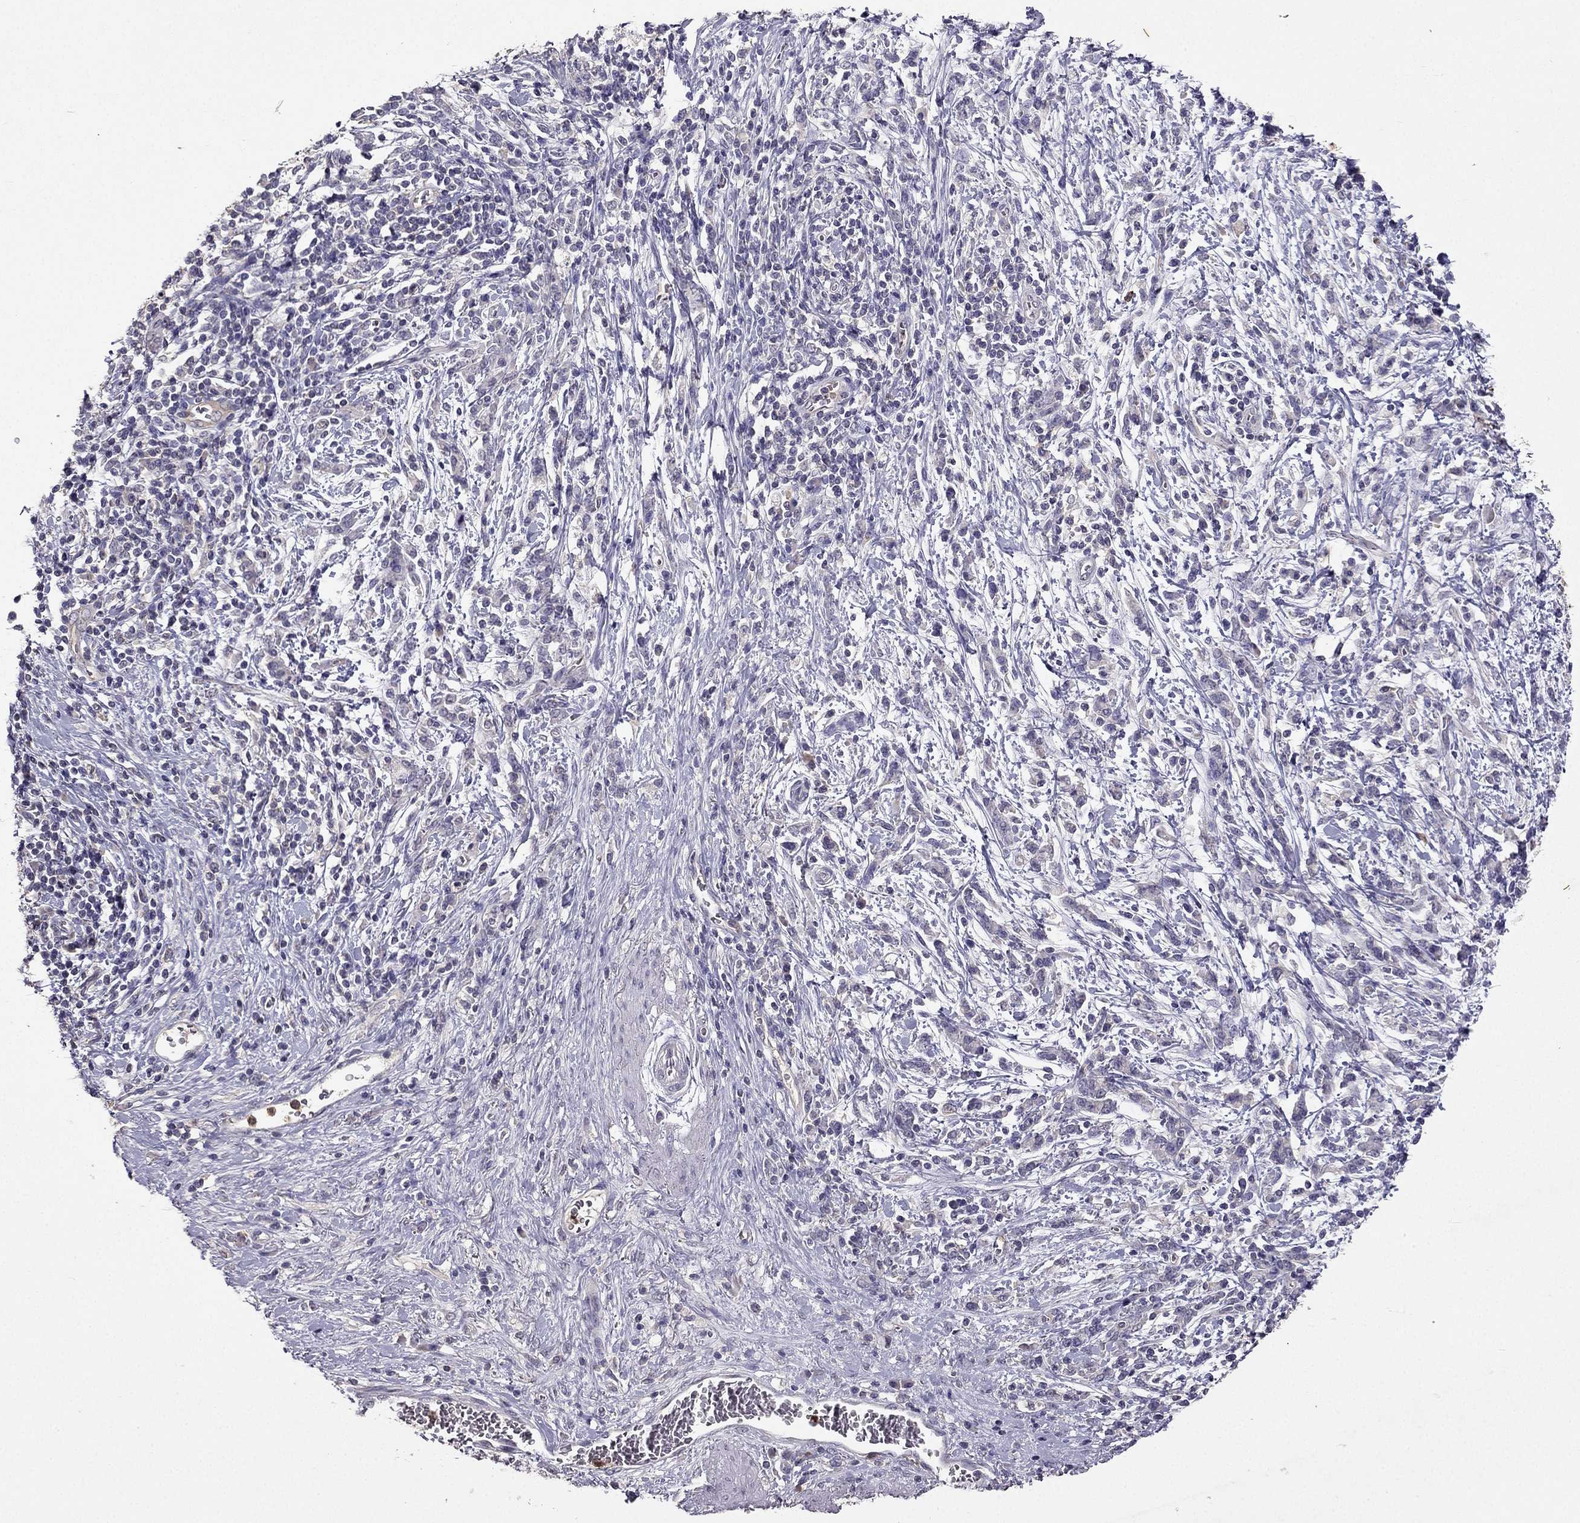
{"staining": {"intensity": "negative", "quantity": "none", "location": "none"}, "tissue": "stomach cancer", "cell_type": "Tumor cells", "image_type": "cancer", "snomed": [{"axis": "morphology", "description": "Adenocarcinoma, NOS"}, {"axis": "topography", "description": "Stomach"}], "caption": "This histopathology image is of stomach cancer (adenocarcinoma) stained with immunohistochemistry to label a protein in brown with the nuclei are counter-stained blue. There is no staining in tumor cells. Nuclei are stained in blue.", "gene": "RFLNB", "patient": {"sex": "female", "age": 57}}